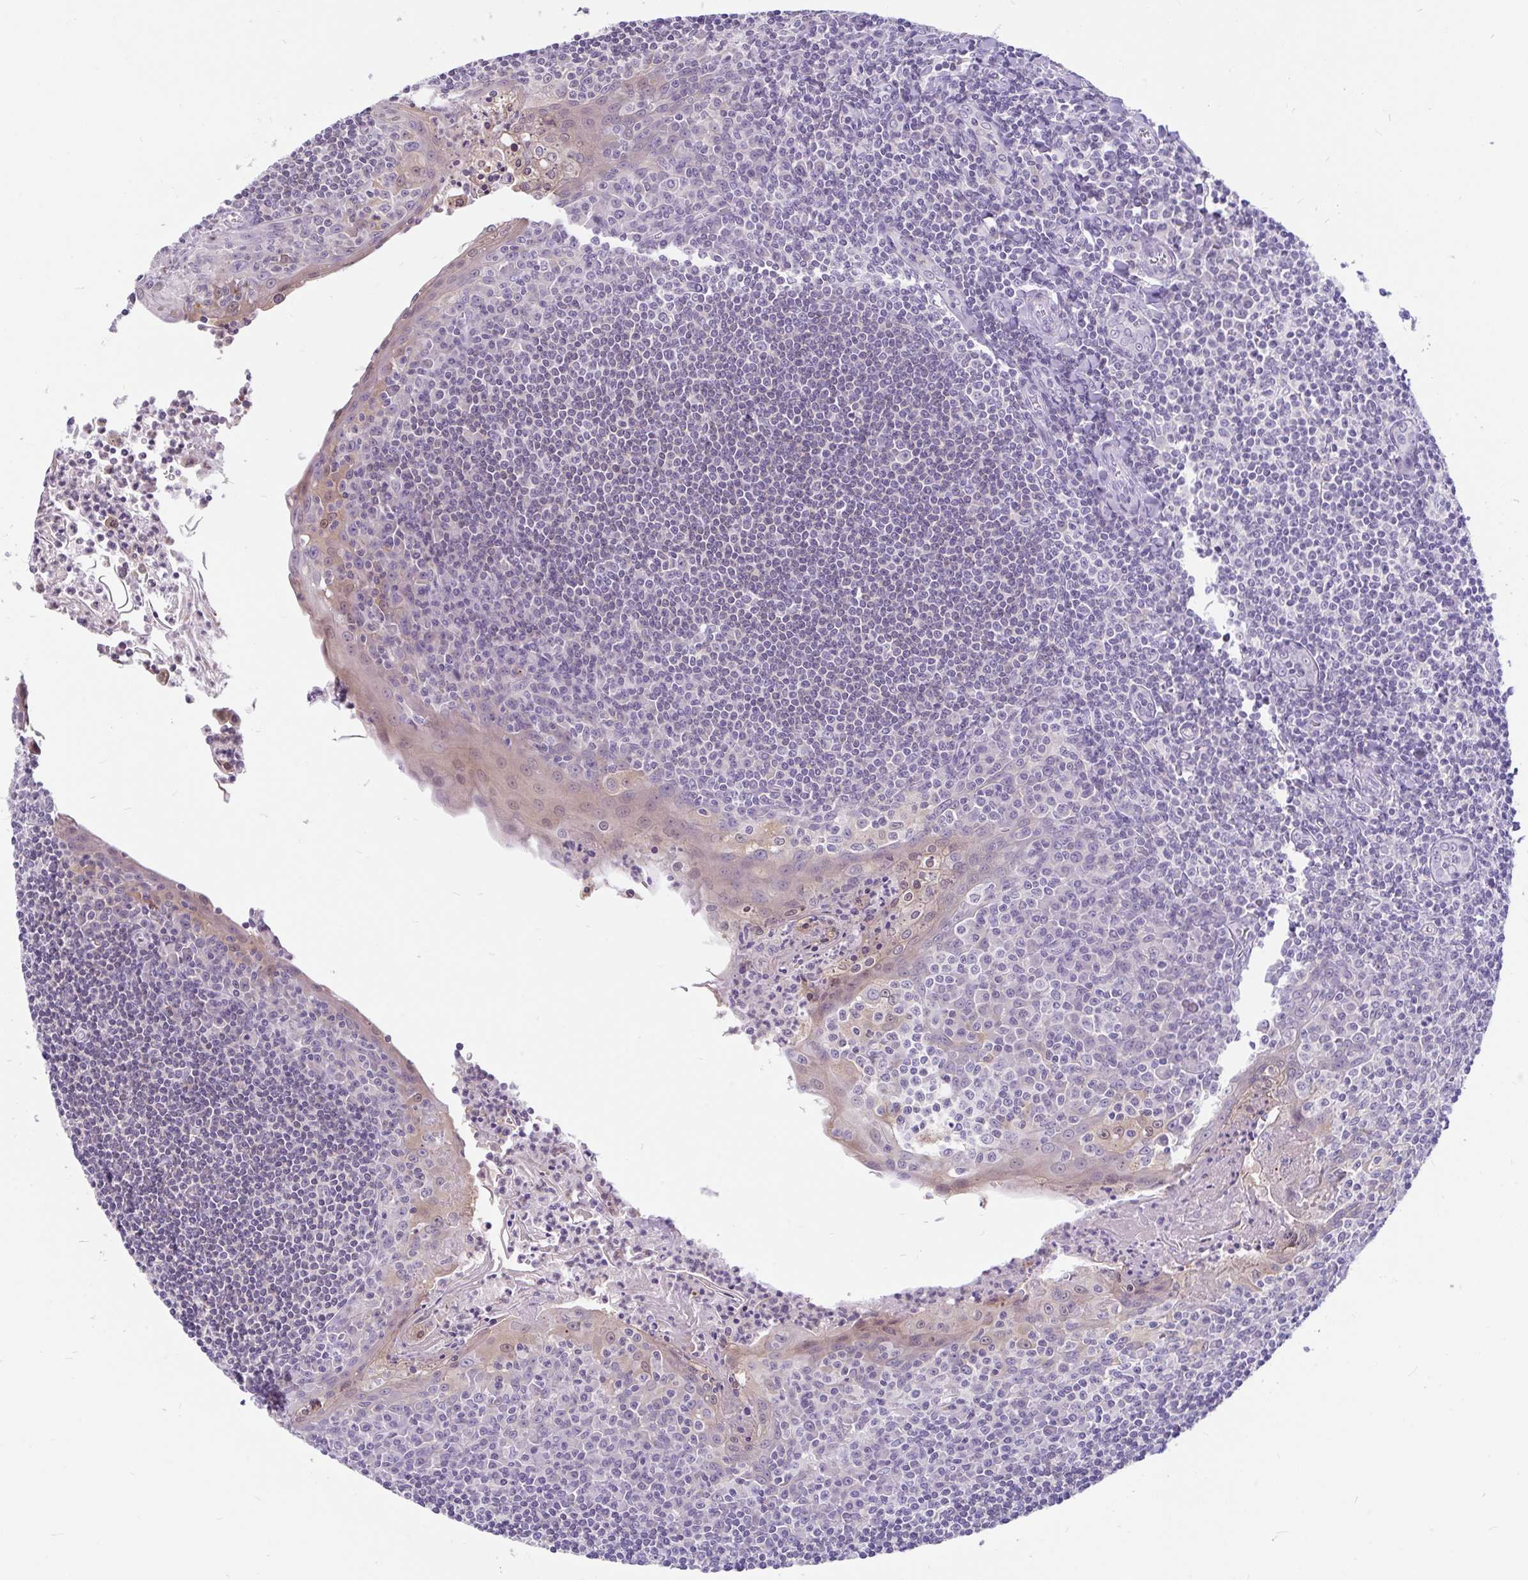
{"staining": {"intensity": "negative", "quantity": "none", "location": "none"}, "tissue": "tonsil", "cell_type": "Germinal center cells", "image_type": "normal", "snomed": [{"axis": "morphology", "description": "Normal tissue, NOS"}, {"axis": "topography", "description": "Tonsil"}], "caption": "Immunohistochemistry (IHC) photomicrograph of benign tonsil stained for a protein (brown), which reveals no positivity in germinal center cells. (Stains: DAB IHC with hematoxylin counter stain, Microscopy: brightfield microscopy at high magnification).", "gene": "KIAA2013", "patient": {"sex": "male", "age": 27}}